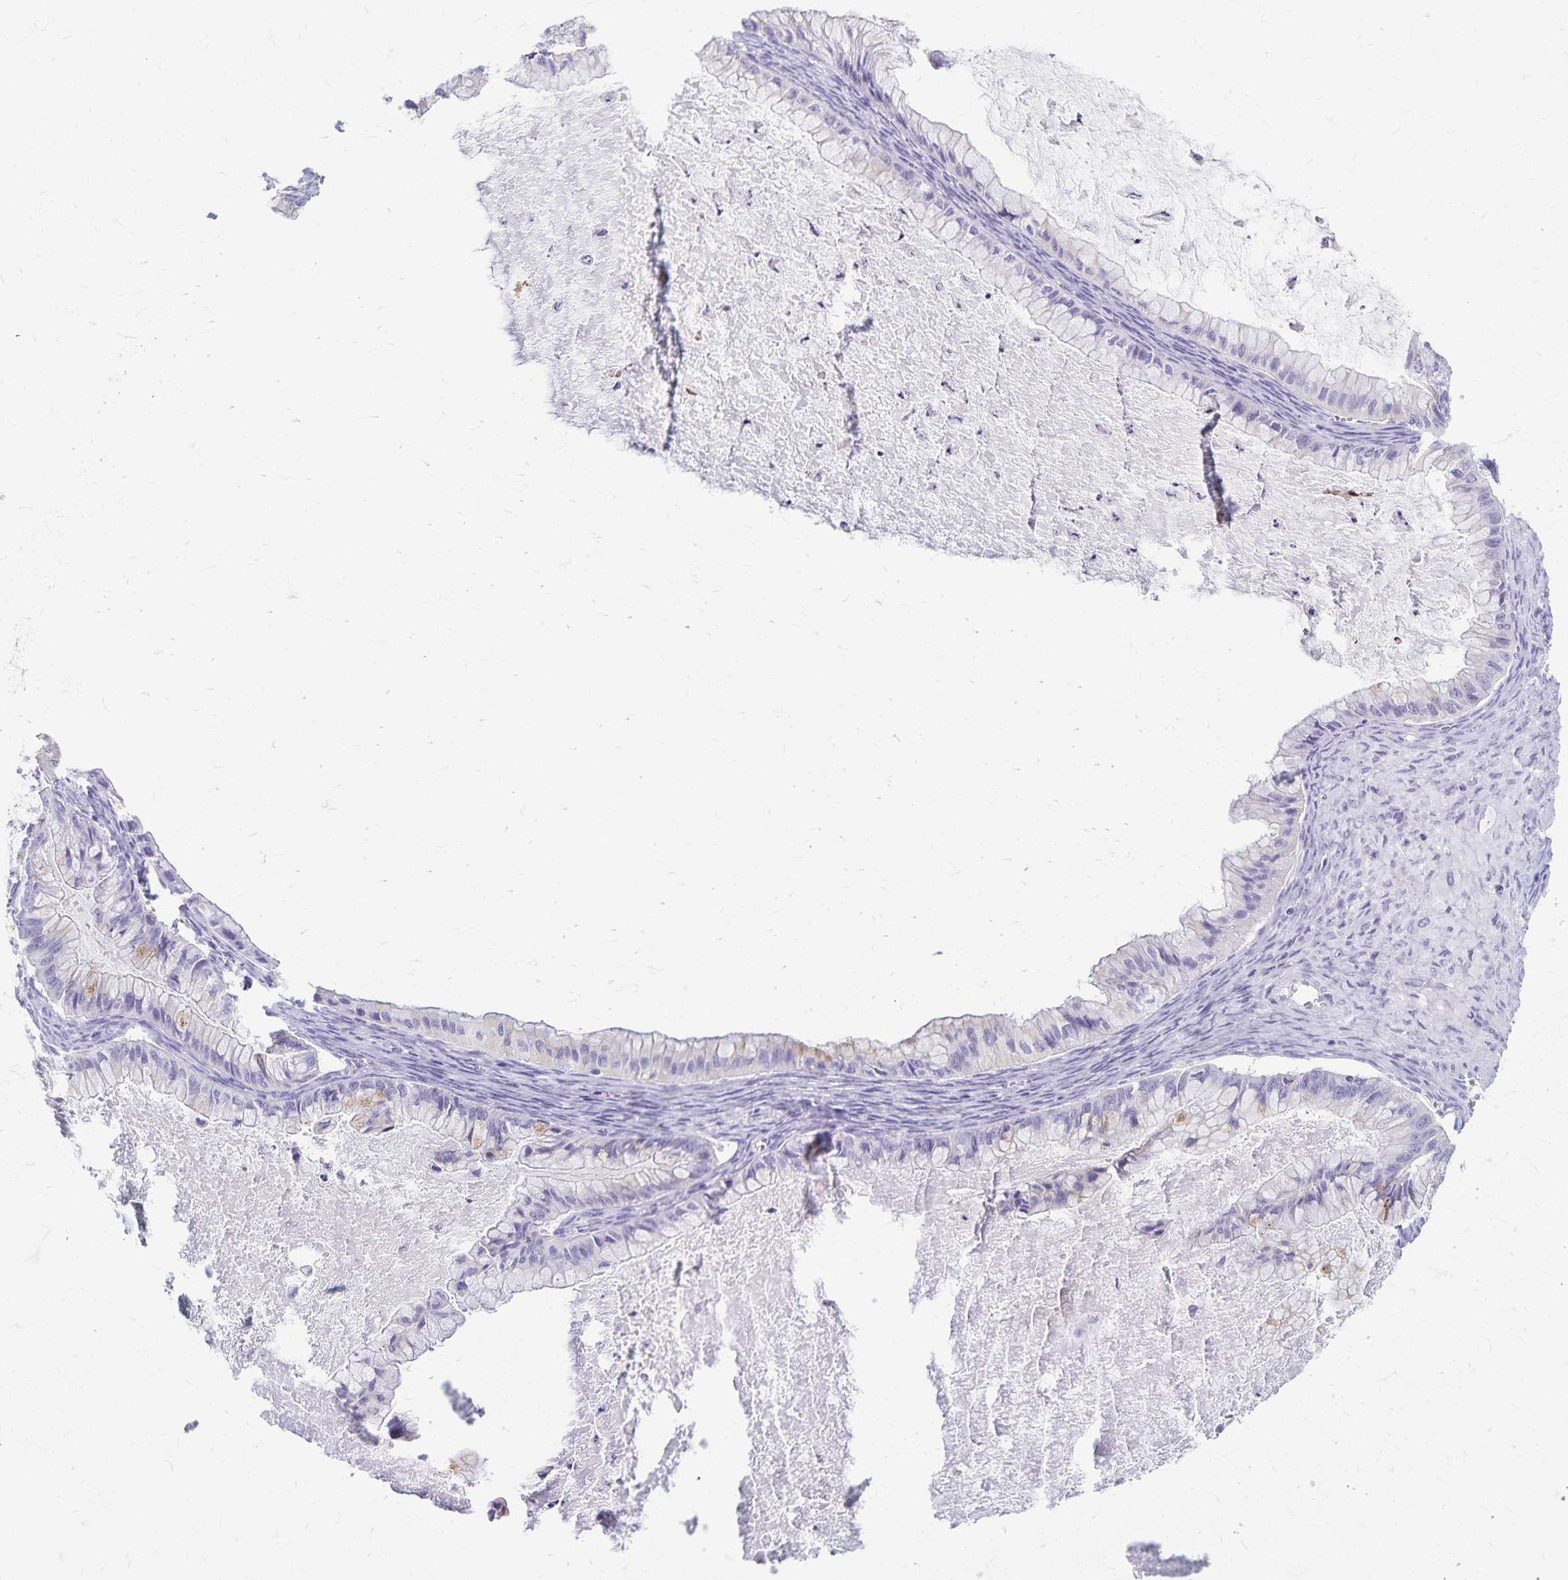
{"staining": {"intensity": "negative", "quantity": "none", "location": "none"}, "tissue": "ovarian cancer", "cell_type": "Tumor cells", "image_type": "cancer", "snomed": [{"axis": "morphology", "description": "Cystadenocarcinoma, mucinous, NOS"}, {"axis": "topography", "description": "Ovary"}], "caption": "High power microscopy image of an immunohistochemistry (IHC) micrograph of ovarian cancer (mucinous cystadenocarcinoma), revealing no significant expression in tumor cells.", "gene": "GPBAR1", "patient": {"sex": "female", "age": 72}}